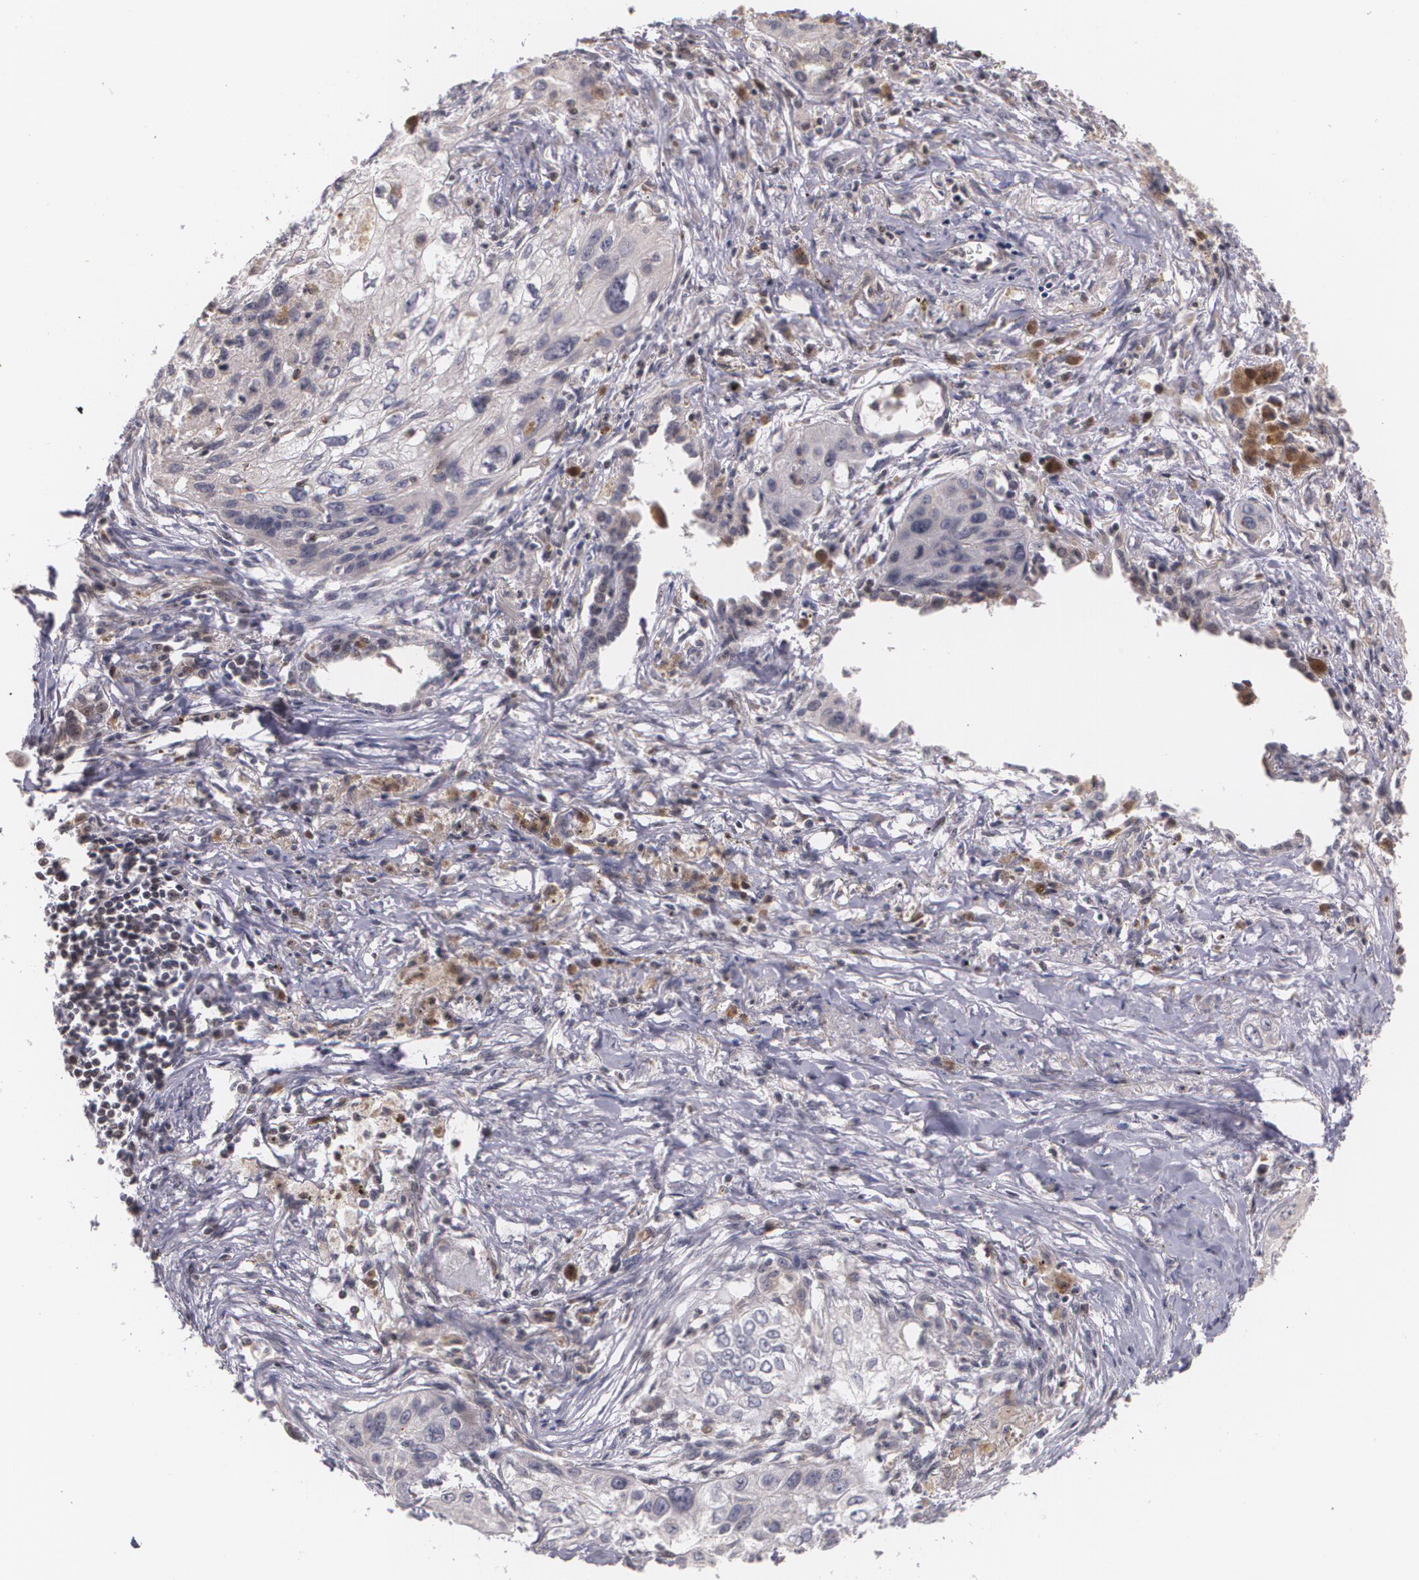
{"staining": {"intensity": "moderate", "quantity": "25%-75%", "location": "cytoplasmic/membranous"}, "tissue": "lung cancer", "cell_type": "Tumor cells", "image_type": "cancer", "snomed": [{"axis": "morphology", "description": "Squamous cell carcinoma, NOS"}, {"axis": "topography", "description": "Lung"}], "caption": "This photomicrograph shows lung cancer (squamous cell carcinoma) stained with IHC to label a protein in brown. The cytoplasmic/membranous of tumor cells show moderate positivity for the protein. Nuclei are counter-stained blue.", "gene": "VAV3", "patient": {"sex": "male", "age": 71}}